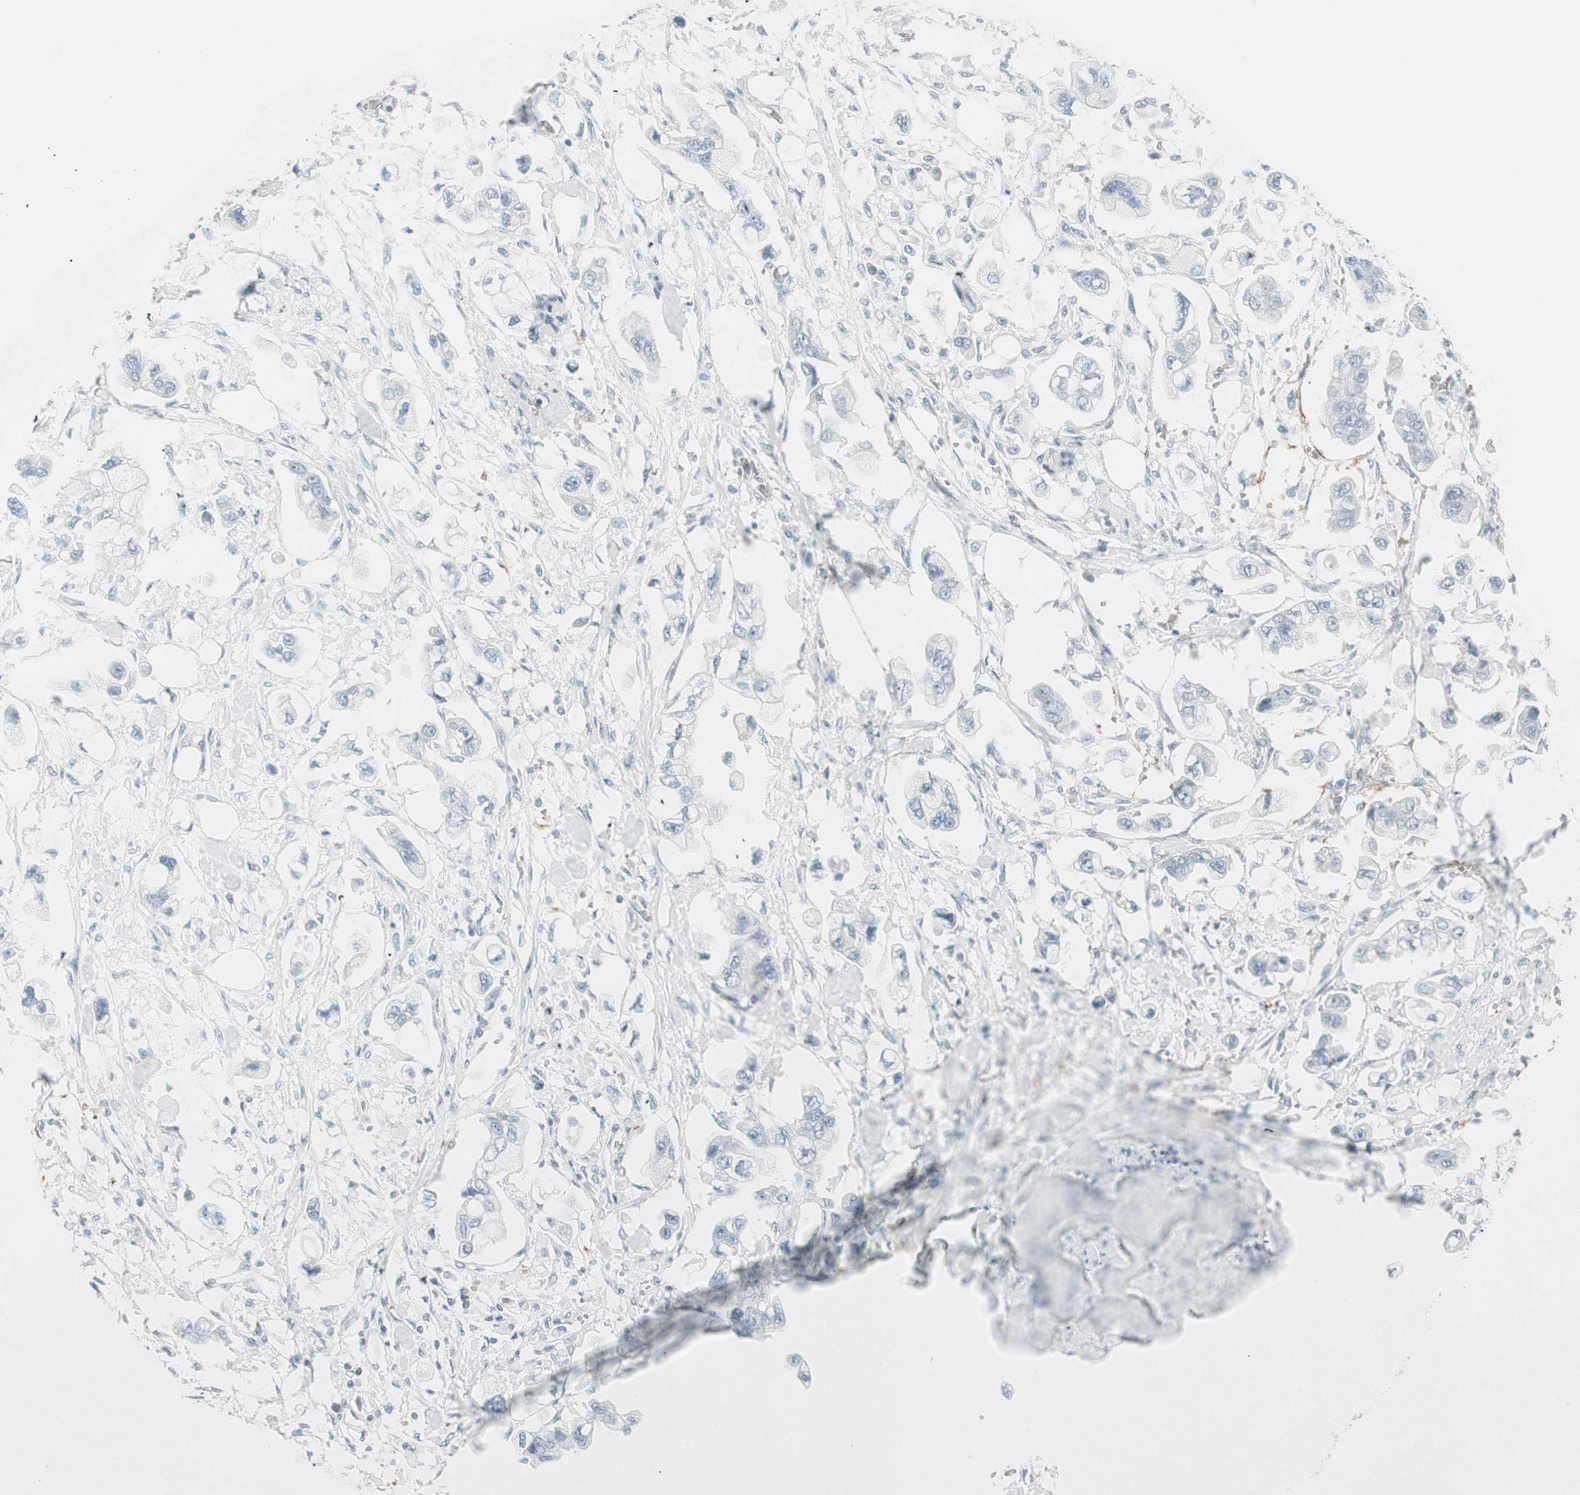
{"staining": {"intensity": "negative", "quantity": "none", "location": "none"}, "tissue": "stomach cancer", "cell_type": "Tumor cells", "image_type": "cancer", "snomed": [{"axis": "morphology", "description": "Adenocarcinoma, NOS"}, {"axis": "topography", "description": "Stomach"}], "caption": "There is no significant staining in tumor cells of stomach cancer.", "gene": "MAP4K1", "patient": {"sex": "male", "age": 62}}